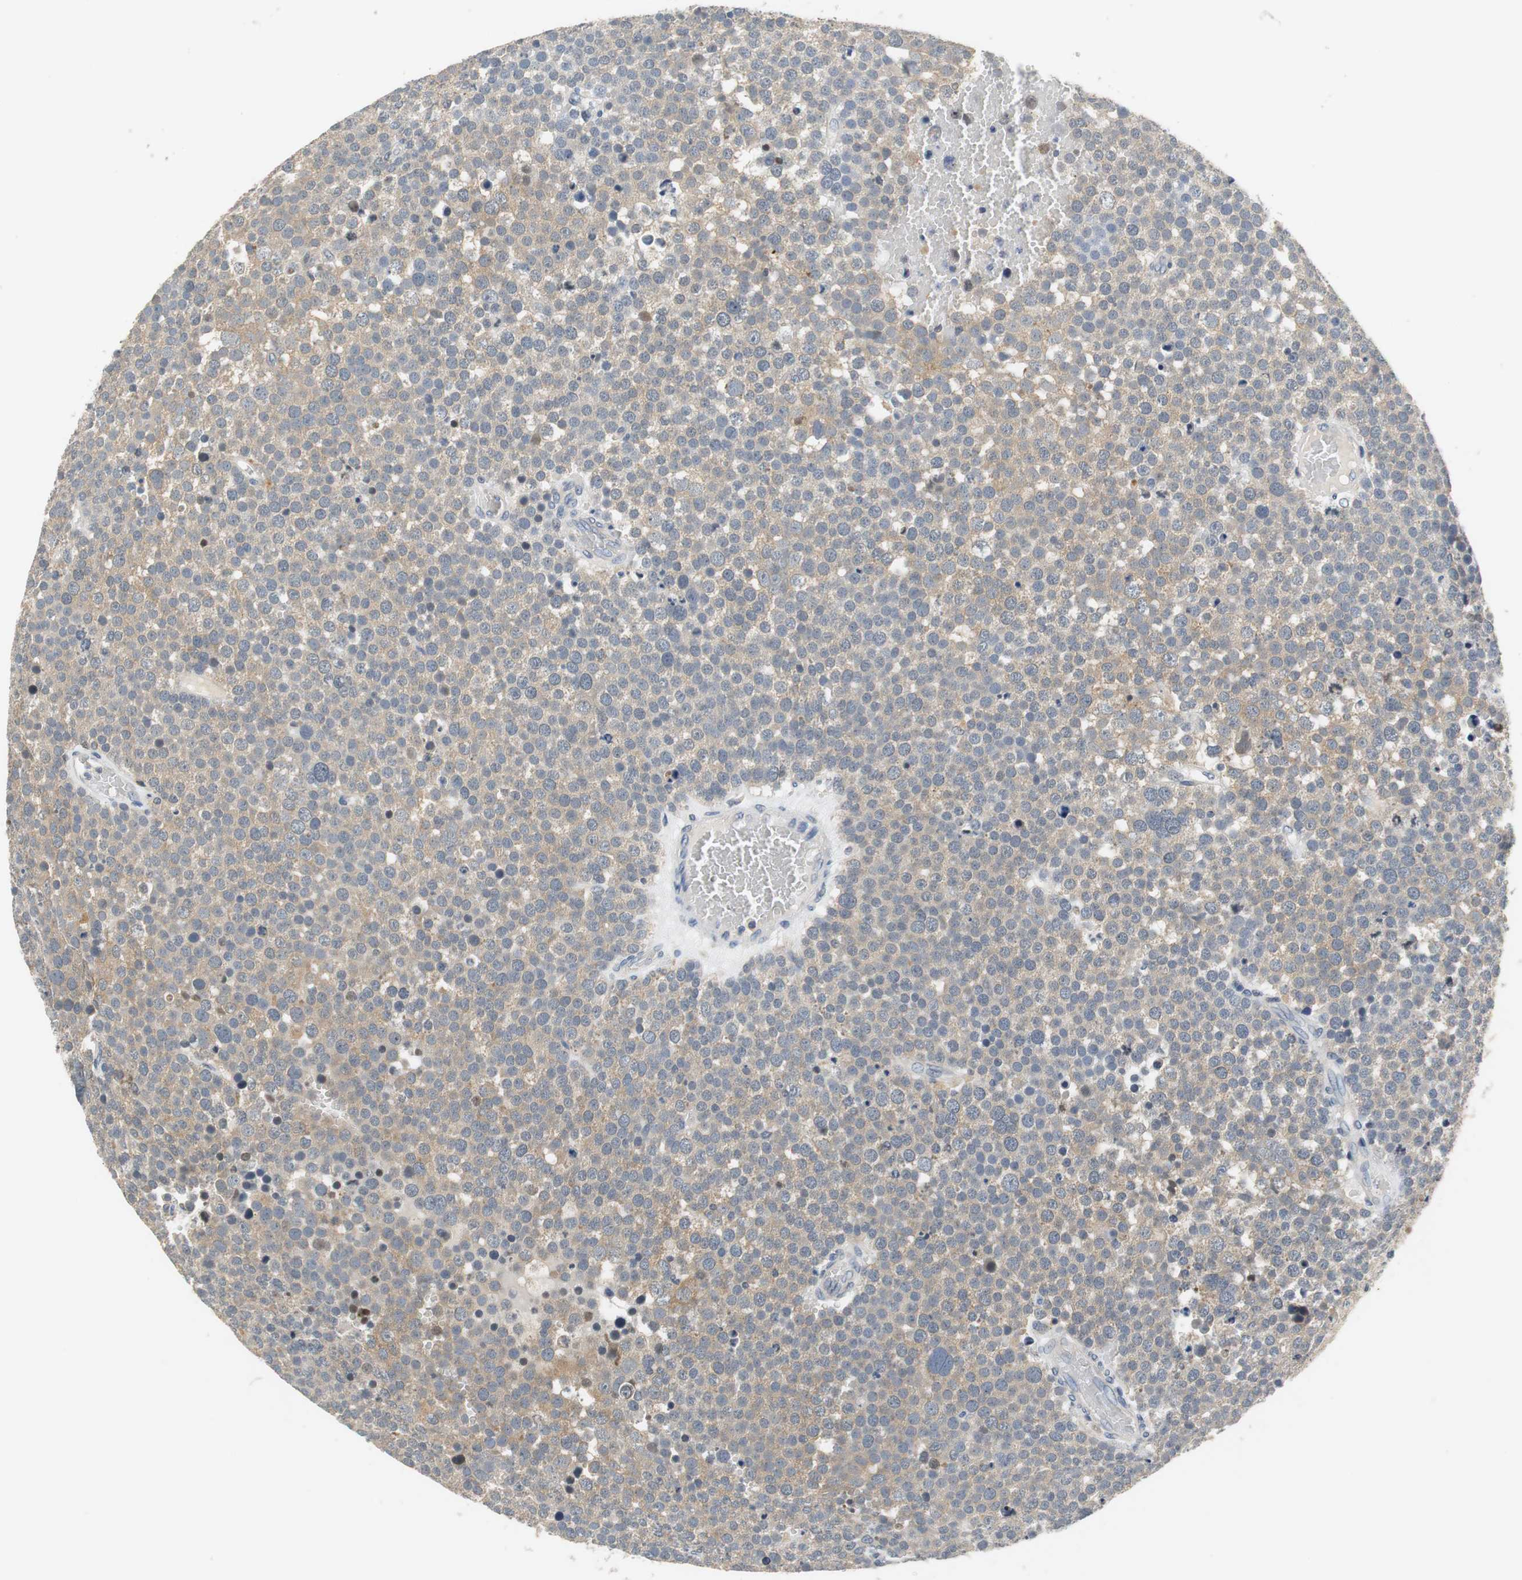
{"staining": {"intensity": "weak", "quantity": ">75%", "location": "cytoplasmic/membranous"}, "tissue": "testis cancer", "cell_type": "Tumor cells", "image_type": "cancer", "snomed": [{"axis": "morphology", "description": "Seminoma, NOS"}, {"axis": "topography", "description": "Testis"}], "caption": "A micrograph of testis cancer (seminoma) stained for a protein demonstrates weak cytoplasmic/membranous brown staining in tumor cells.", "gene": "GLCCI1", "patient": {"sex": "male", "age": 71}}